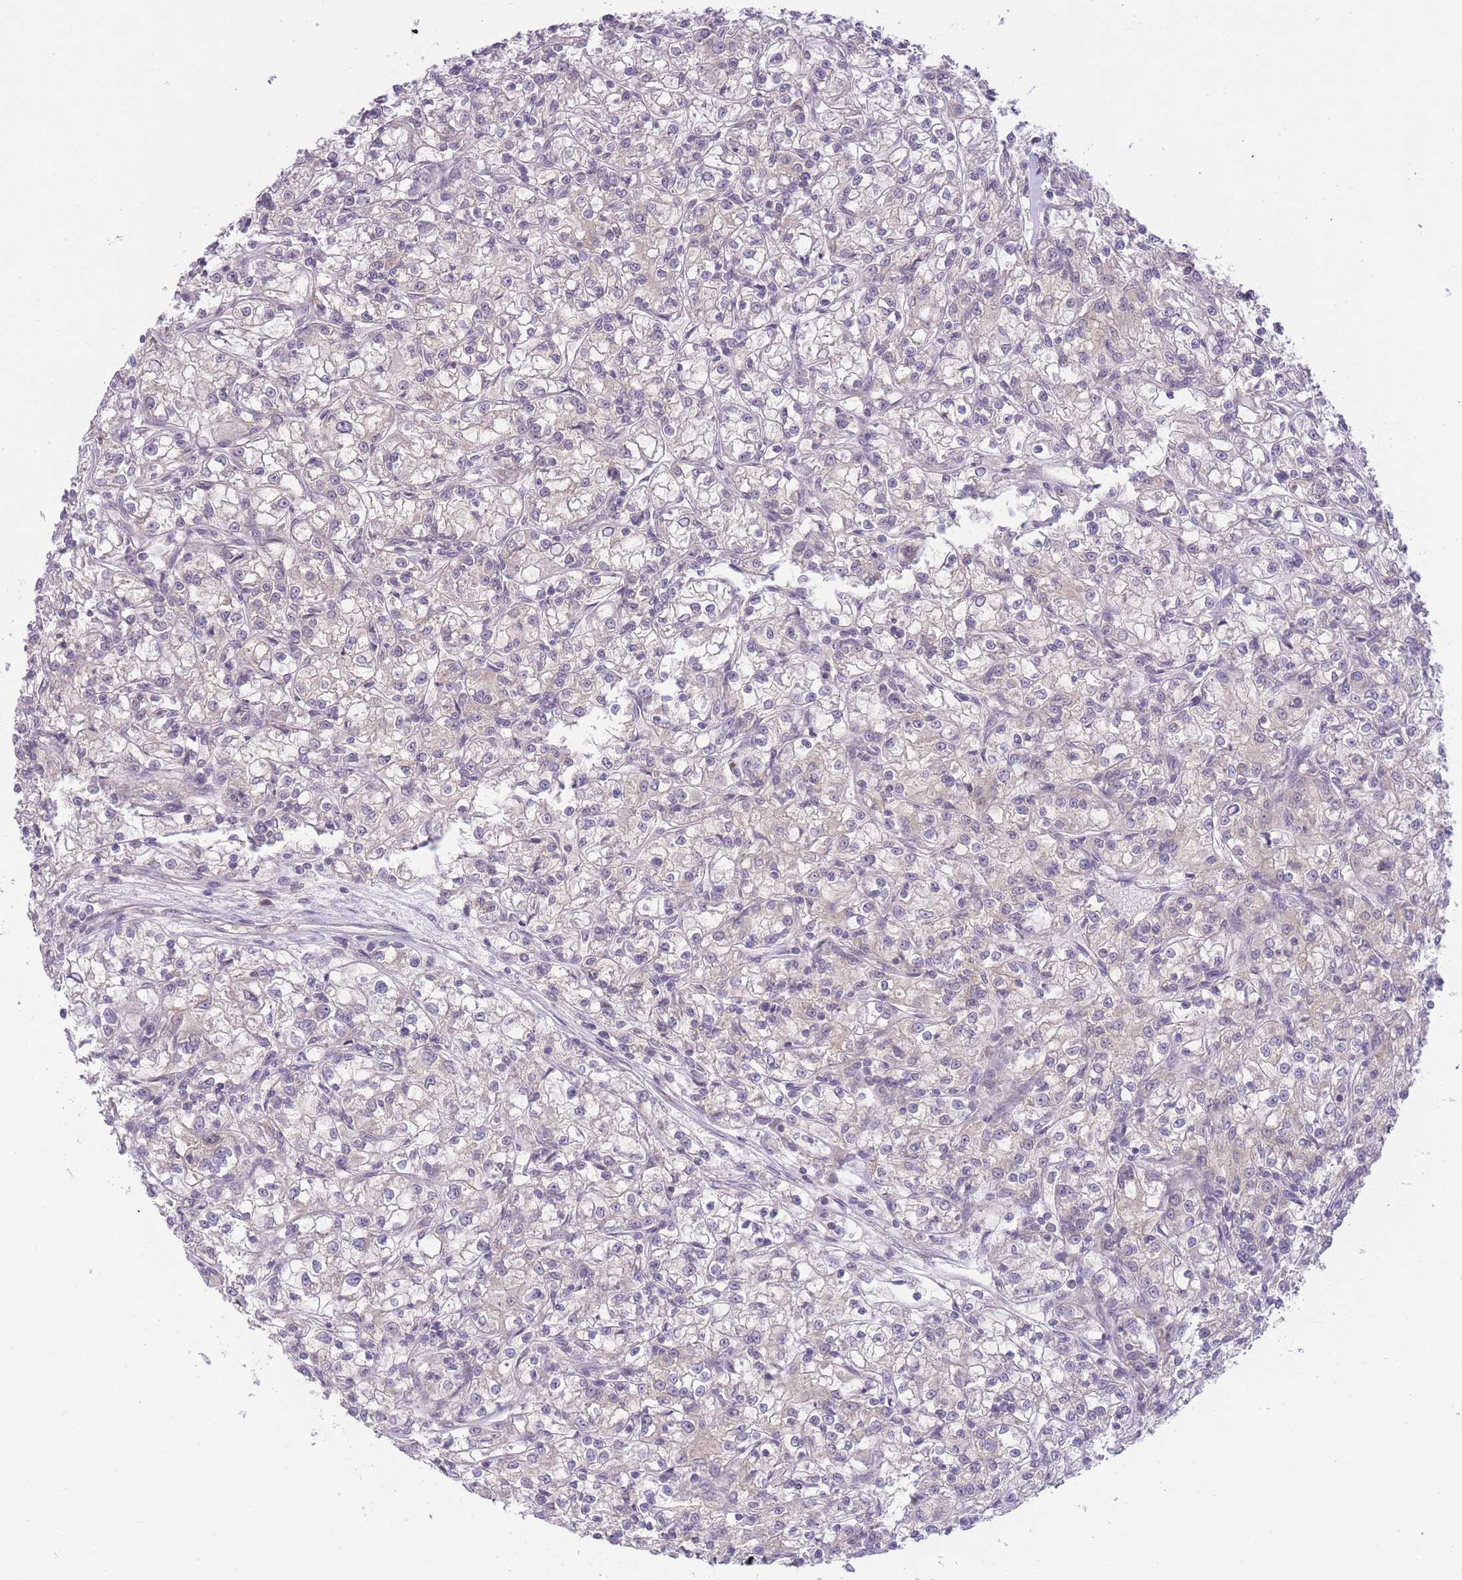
{"staining": {"intensity": "negative", "quantity": "none", "location": "none"}, "tissue": "renal cancer", "cell_type": "Tumor cells", "image_type": "cancer", "snomed": [{"axis": "morphology", "description": "Adenocarcinoma, NOS"}, {"axis": "topography", "description": "Kidney"}], "caption": "This is a histopathology image of IHC staining of renal cancer, which shows no staining in tumor cells.", "gene": "TMED3", "patient": {"sex": "female", "age": 59}}